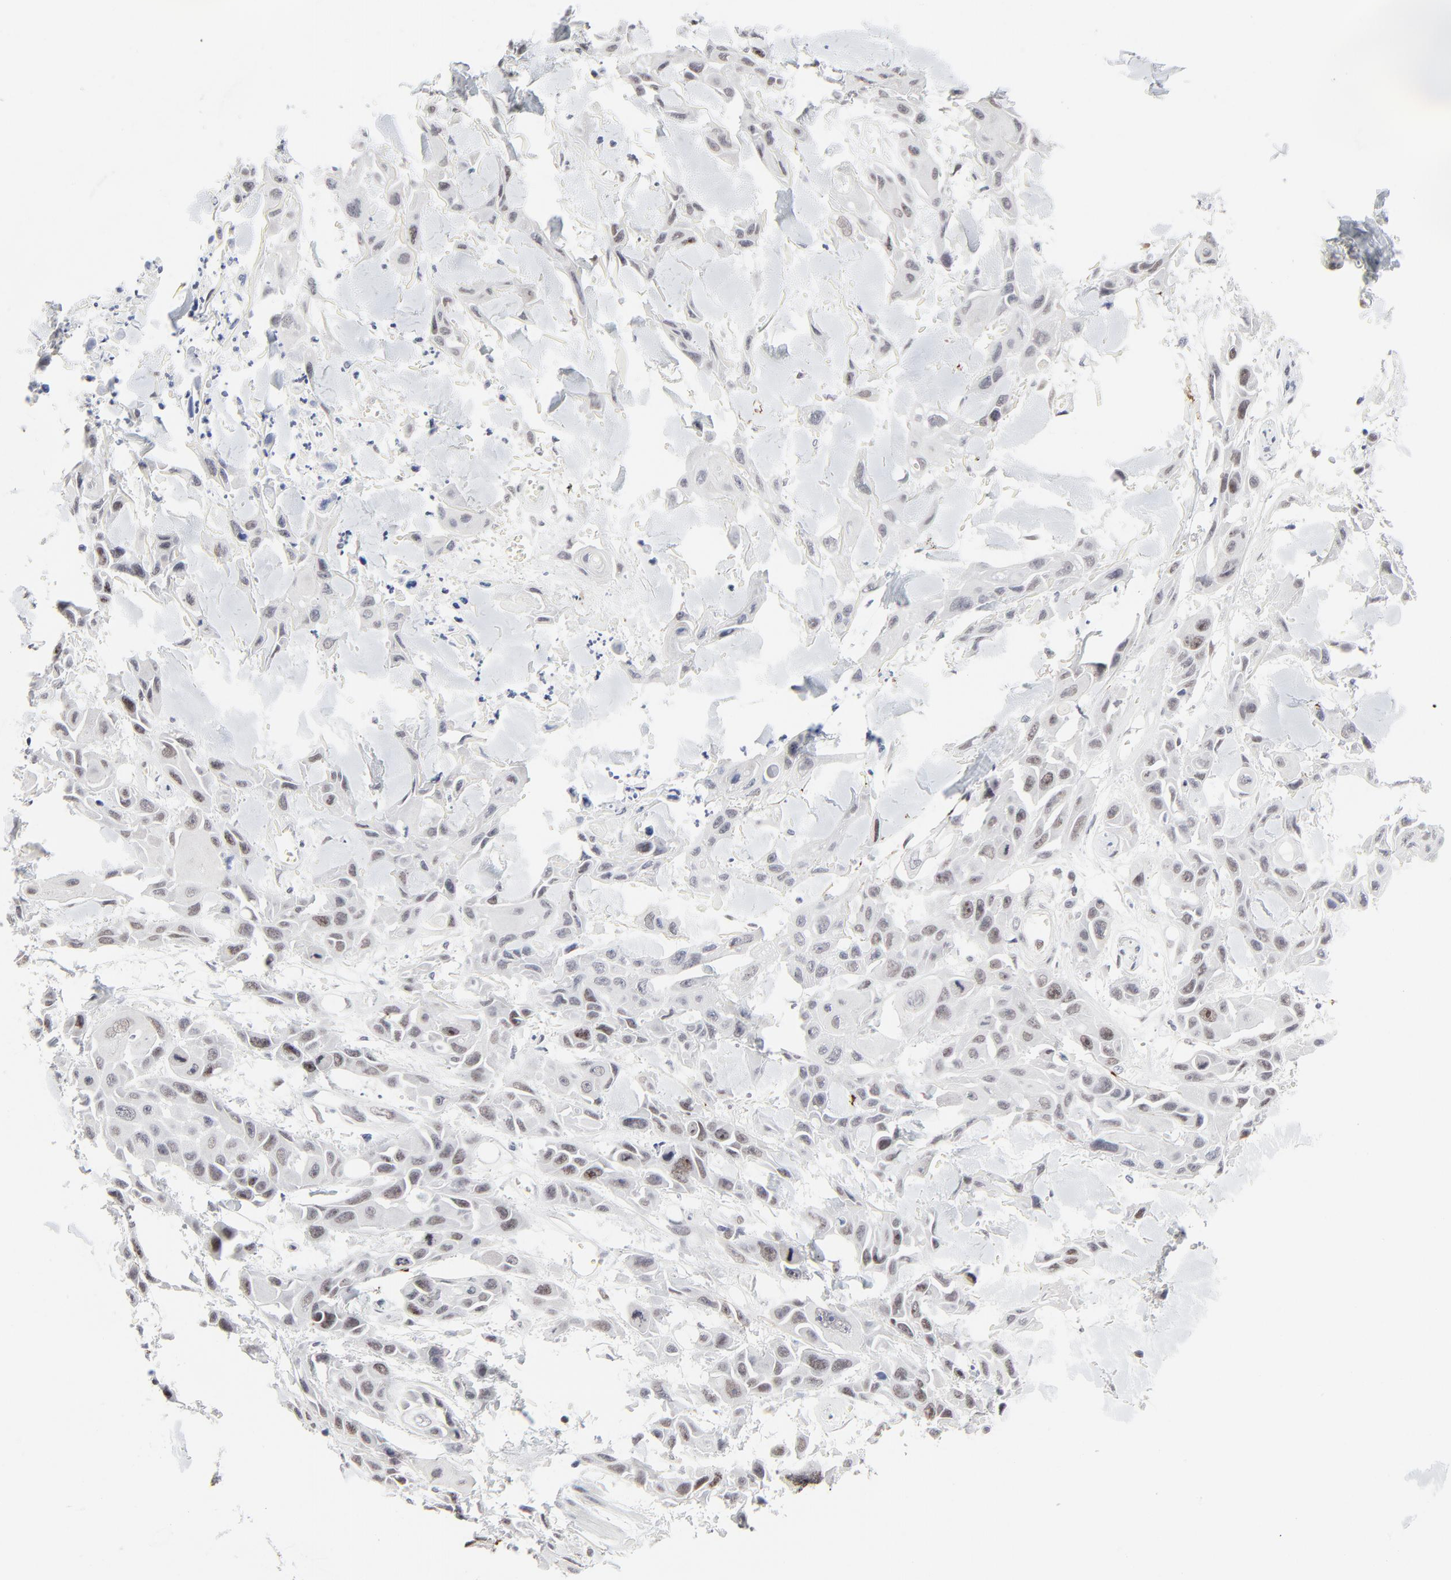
{"staining": {"intensity": "weak", "quantity": "25%-75%", "location": "nuclear"}, "tissue": "skin cancer", "cell_type": "Tumor cells", "image_type": "cancer", "snomed": [{"axis": "morphology", "description": "Squamous cell carcinoma, NOS"}, {"axis": "topography", "description": "Skin"}, {"axis": "topography", "description": "Anal"}], "caption": "Immunohistochemical staining of skin squamous cell carcinoma exhibits weak nuclear protein staining in approximately 25%-75% of tumor cells. The staining is performed using DAB (3,3'-diaminobenzidine) brown chromogen to label protein expression. The nuclei are counter-stained blue using hematoxylin.", "gene": "ZNF589", "patient": {"sex": "female", "age": 55}}